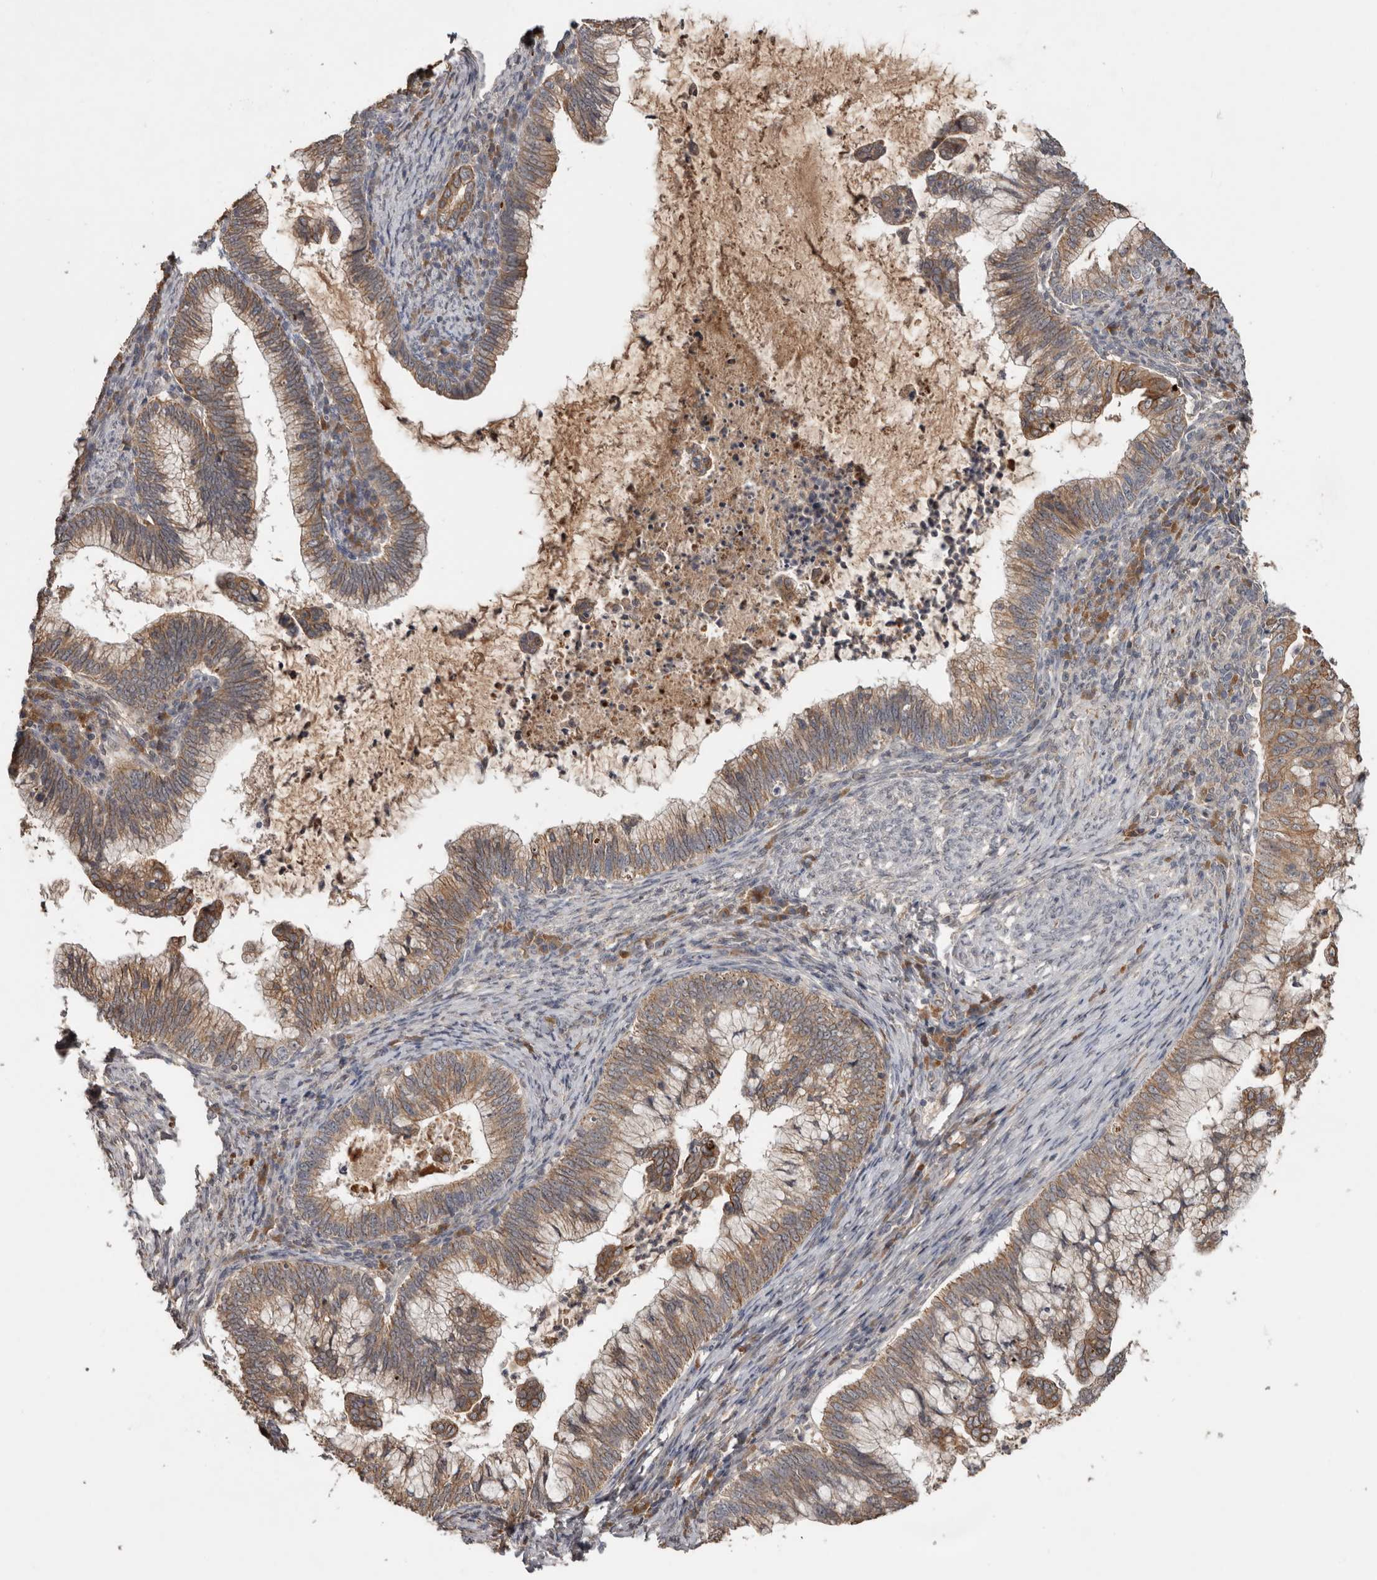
{"staining": {"intensity": "moderate", "quantity": ">75%", "location": "cytoplasmic/membranous"}, "tissue": "cervical cancer", "cell_type": "Tumor cells", "image_type": "cancer", "snomed": [{"axis": "morphology", "description": "Adenocarcinoma, NOS"}, {"axis": "topography", "description": "Cervix"}], "caption": "Moderate cytoplasmic/membranous positivity for a protein is present in about >75% of tumor cells of cervical cancer using immunohistochemistry.", "gene": "NMUR1", "patient": {"sex": "female", "age": 36}}